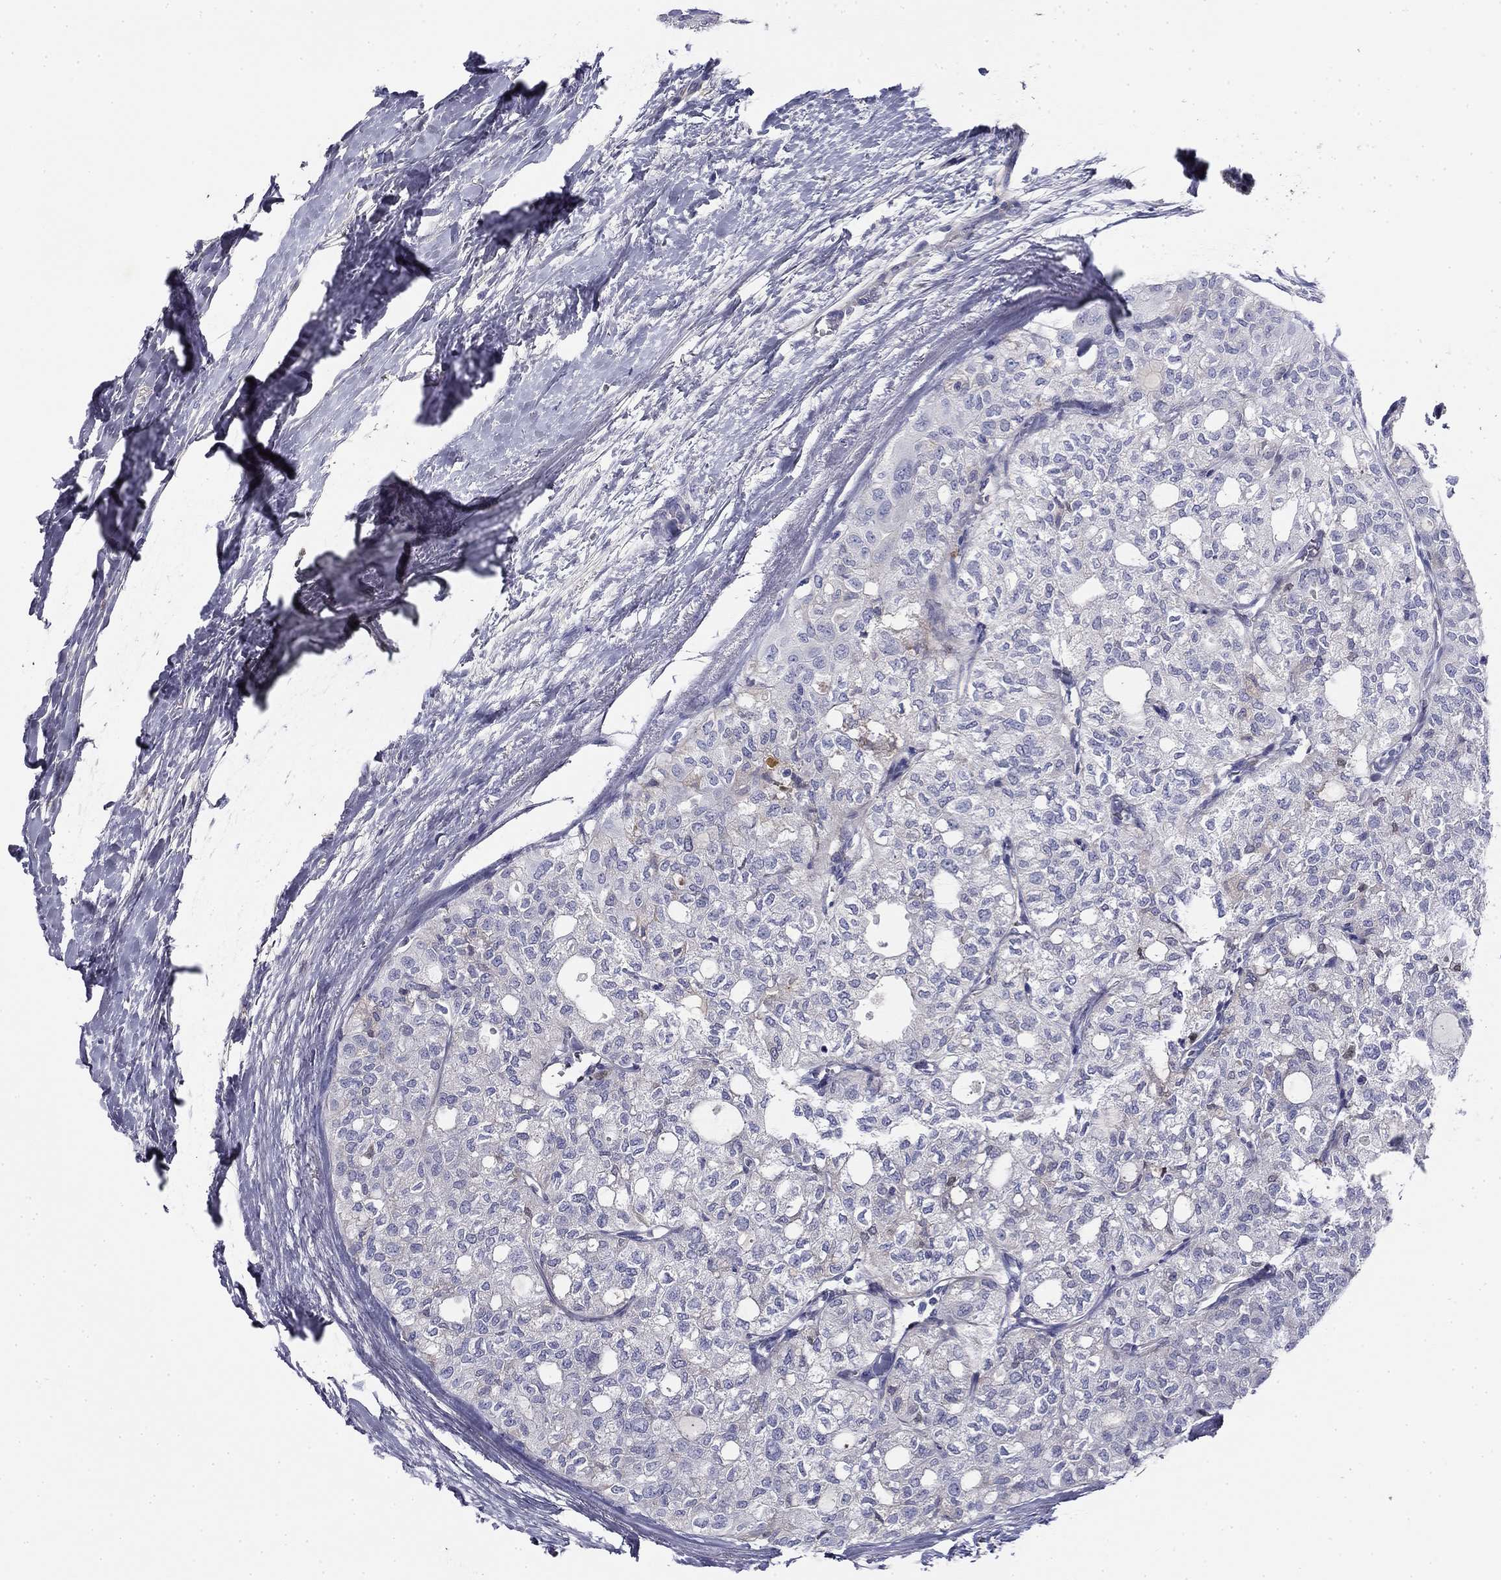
{"staining": {"intensity": "negative", "quantity": "none", "location": "none"}, "tissue": "thyroid cancer", "cell_type": "Tumor cells", "image_type": "cancer", "snomed": [{"axis": "morphology", "description": "Follicular adenoma carcinoma, NOS"}, {"axis": "topography", "description": "Thyroid gland"}], "caption": "Tumor cells are negative for protein expression in human thyroid cancer.", "gene": "CPLX4", "patient": {"sex": "male", "age": 75}}